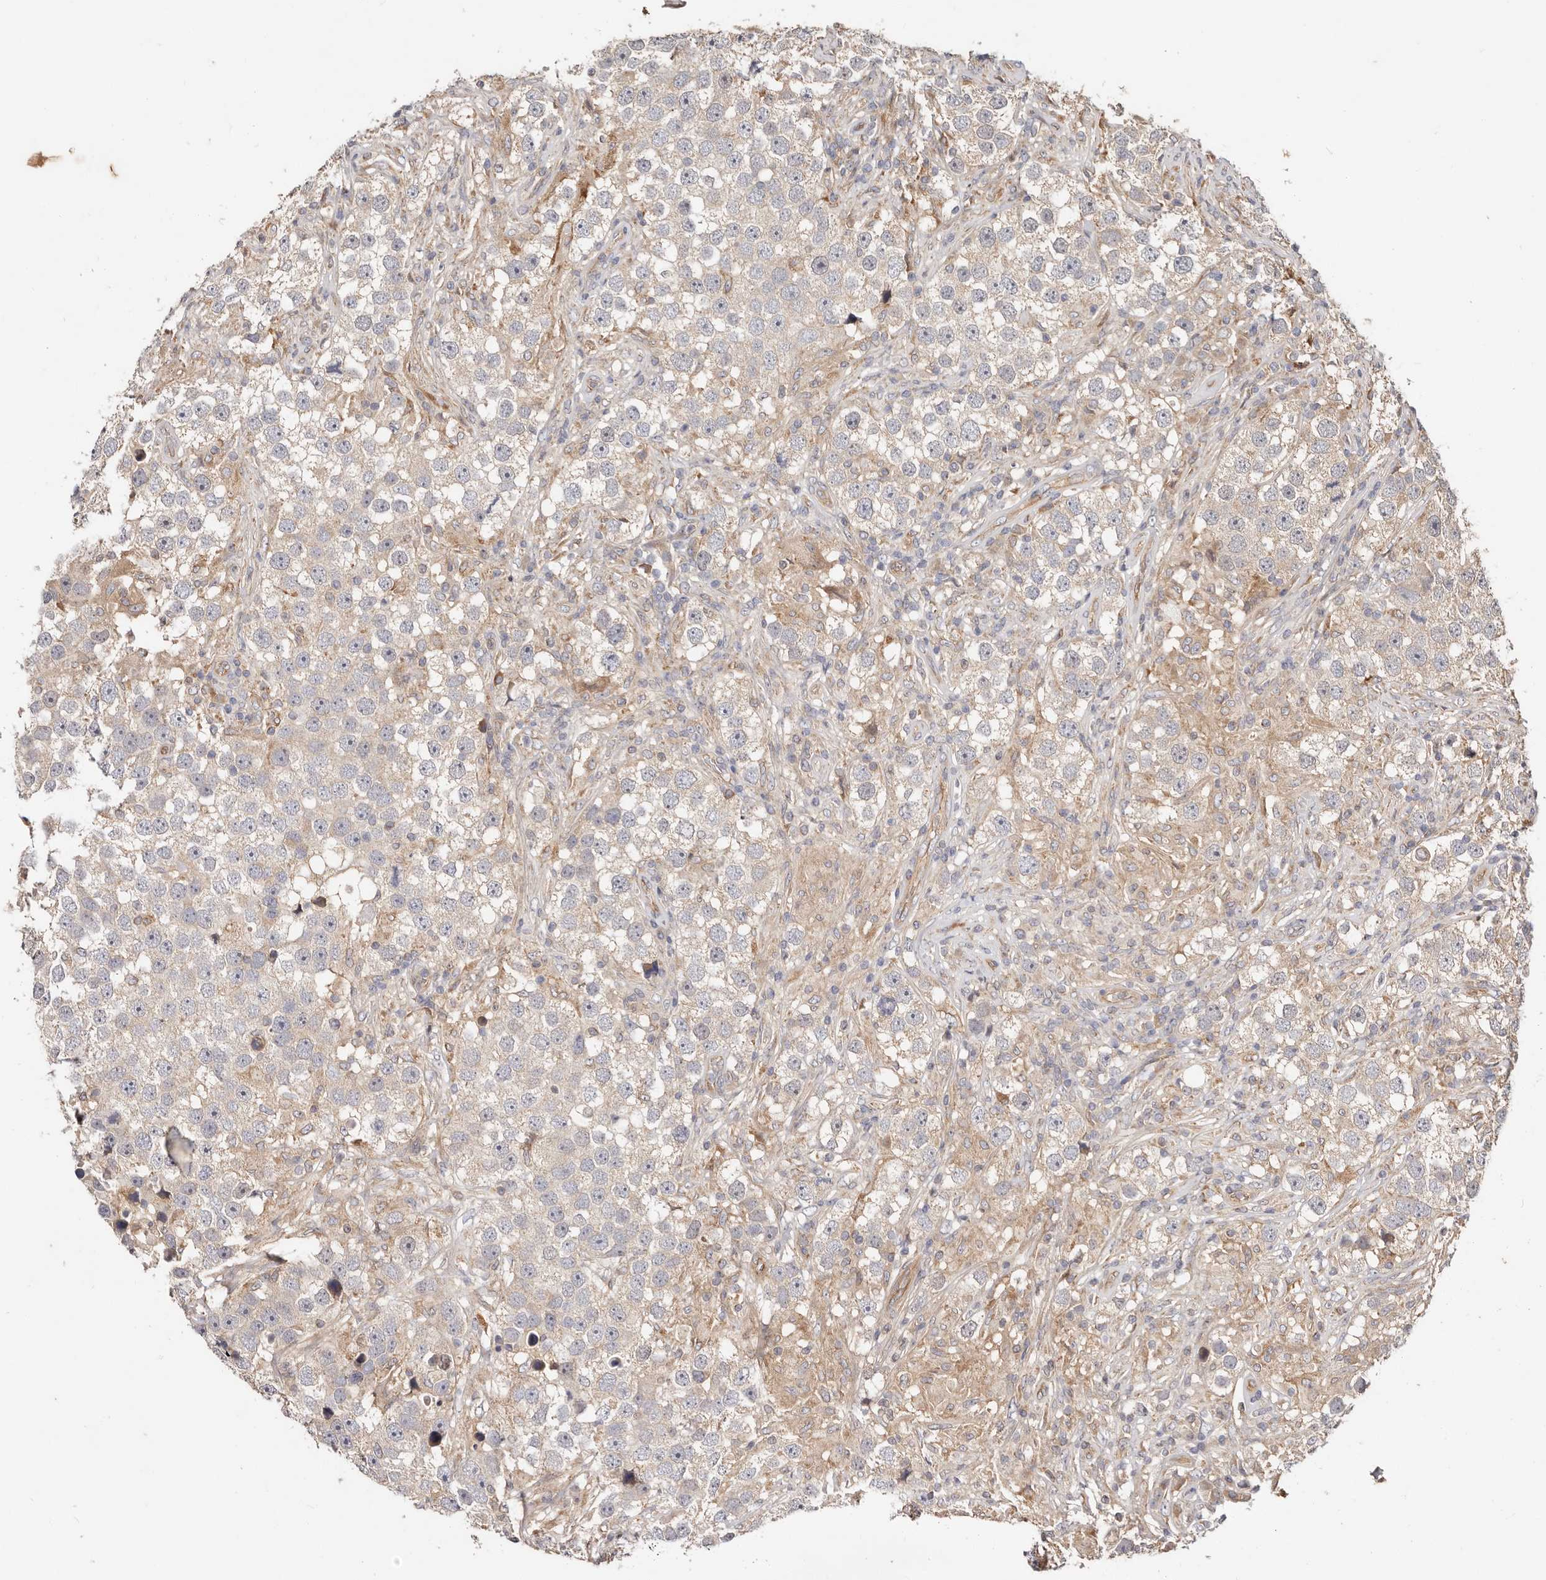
{"staining": {"intensity": "negative", "quantity": "none", "location": "none"}, "tissue": "testis cancer", "cell_type": "Tumor cells", "image_type": "cancer", "snomed": [{"axis": "morphology", "description": "Seminoma, NOS"}, {"axis": "topography", "description": "Testis"}], "caption": "IHC micrograph of human testis seminoma stained for a protein (brown), which displays no positivity in tumor cells.", "gene": "MACF1", "patient": {"sex": "male", "age": 49}}